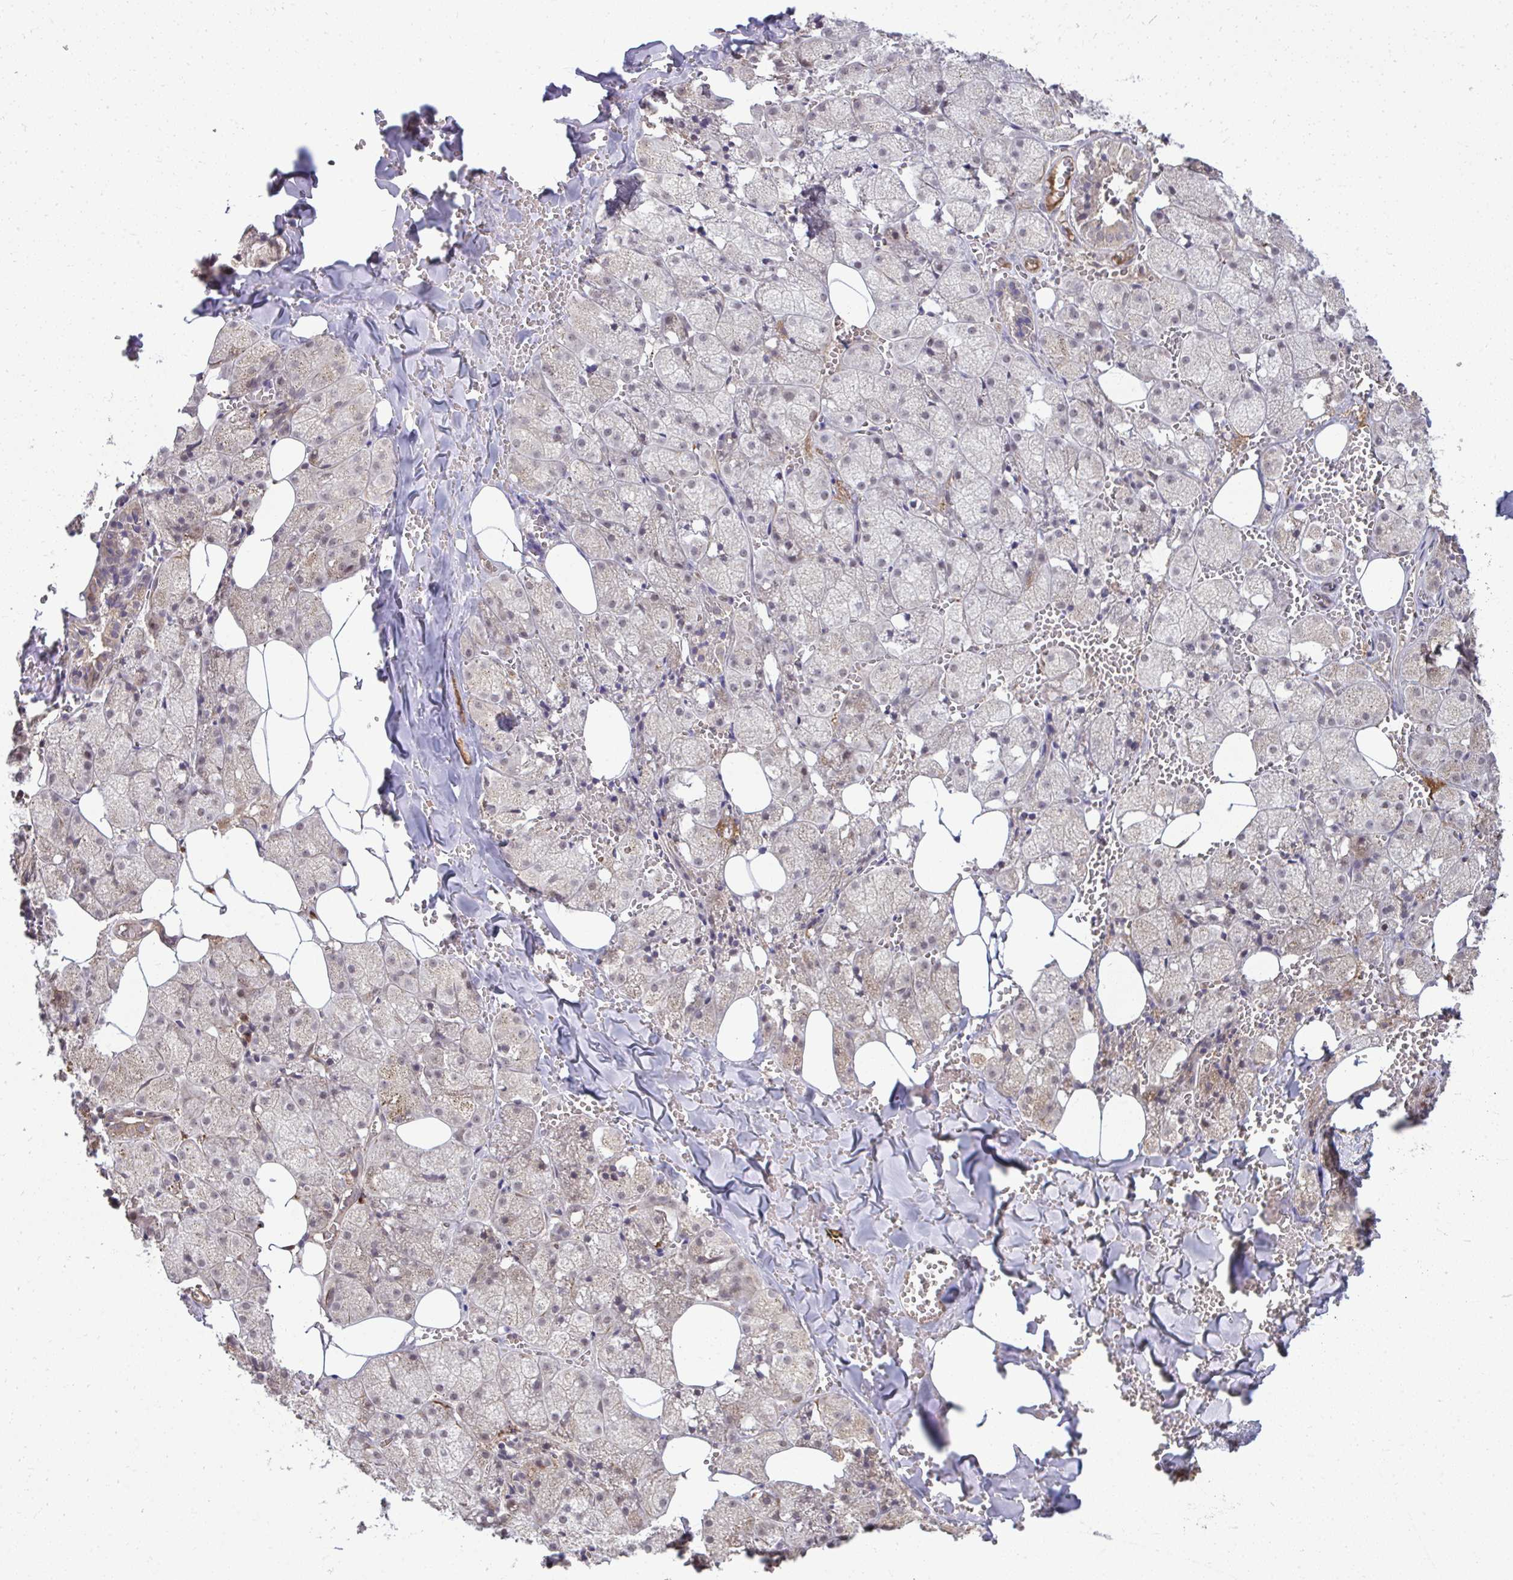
{"staining": {"intensity": "moderate", "quantity": "<25%", "location": "cytoplasmic/membranous"}, "tissue": "salivary gland", "cell_type": "Glandular cells", "image_type": "normal", "snomed": [{"axis": "morphology", "description": "Normal tissue, NOS"}, {"axis": "topography", "description": "Salivary gland"}, {"axis": "topography", "description": "Peripheral nerve tissue"}], "caption": "This histopathology image shows immunohistochemistry staining of benign human salivary gland, with low moderate cytoplasmic/membranous staining in about <25% of glandular cells.", "gene": "ZSCAN9", "patient": {"sex": "male", "age": 38}}